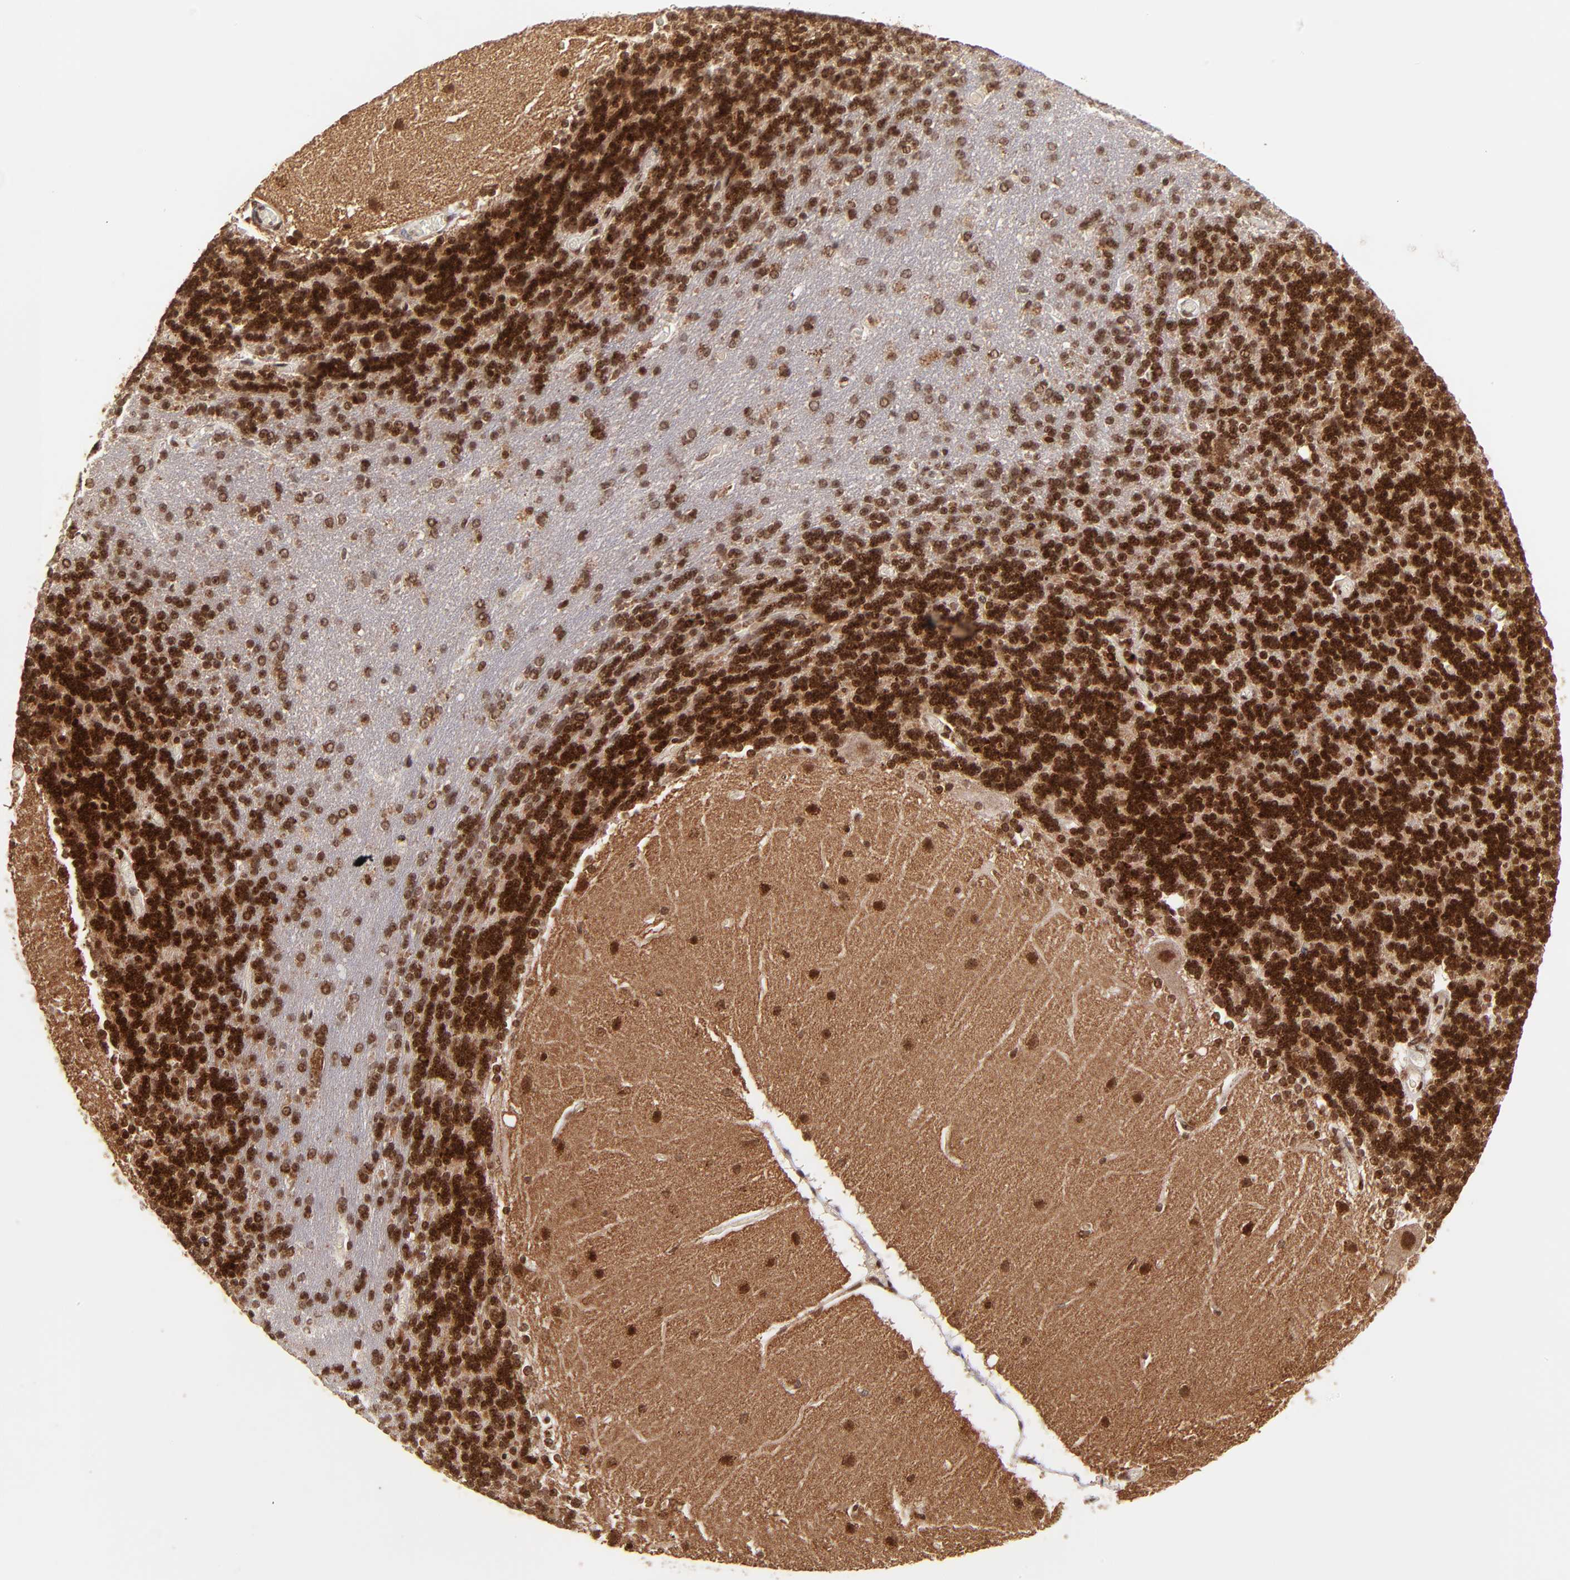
{"staining": {"intensity": "strong", "quantity": ">75%", "location": "nuclear"}, "tissue": "cerebellum", "cell_type": "Cells in granular layer", "image_type": "normal", "snomed": [{"axis": "morphology", "description": "Normal tissue, NOS"}, {"axis": "topography", "description": "Cerebellum"}], "caption": "Benign cerebellum was stained to show a protein in brown. There is high levels of strong nuclear expression in about >75% of cells in granular layer.", "gene": "MED15", "patient": {"sex": "female", "age": 54}}